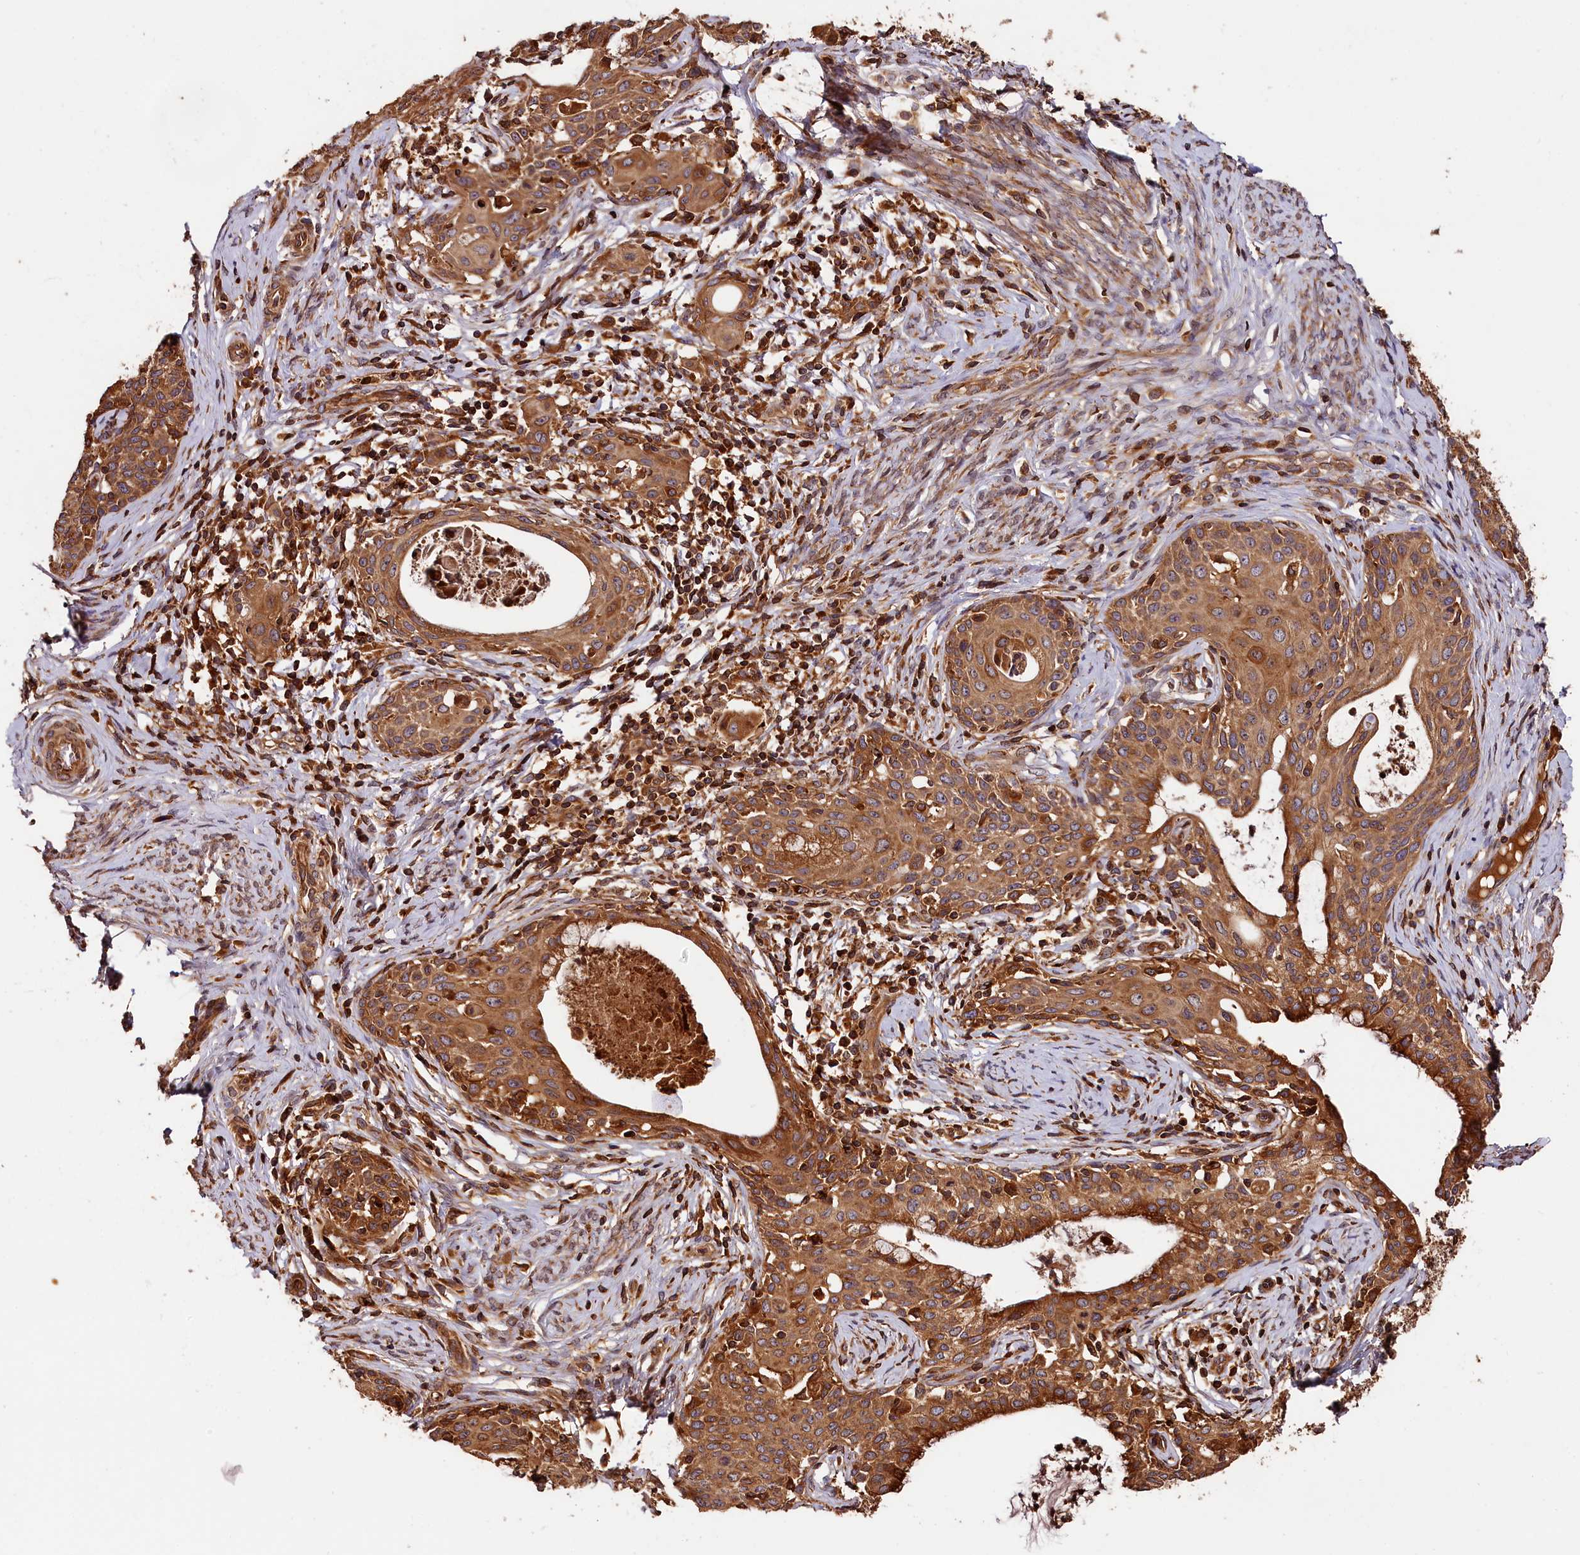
{"staining": {"intensity": "moderate", "quantity": ">75%", "location": "cytoplasmic/membranous"}, "tissue": "cervical cancer", "cell_type": "Tumor cells", "image_type": "cancer", "snomed": [{"axis": "morphology", "description": "Squamous cell carcinoma, NOS"}, {"axis": "morphology", "description": "Adenocarcinoma, NOS"}, {"axis": "topography", "description": "Cervix"}], "caption": "A histopathology image showing moderate cytoplasmic/membranous positivity in approximately >75% of tumor cells in cervical cancer (squamous cell carcinoma), as visualized by brown immunohistochemical staining.", "gene": "HMOX2", "patient": {"sex": "female", "age": 52}}